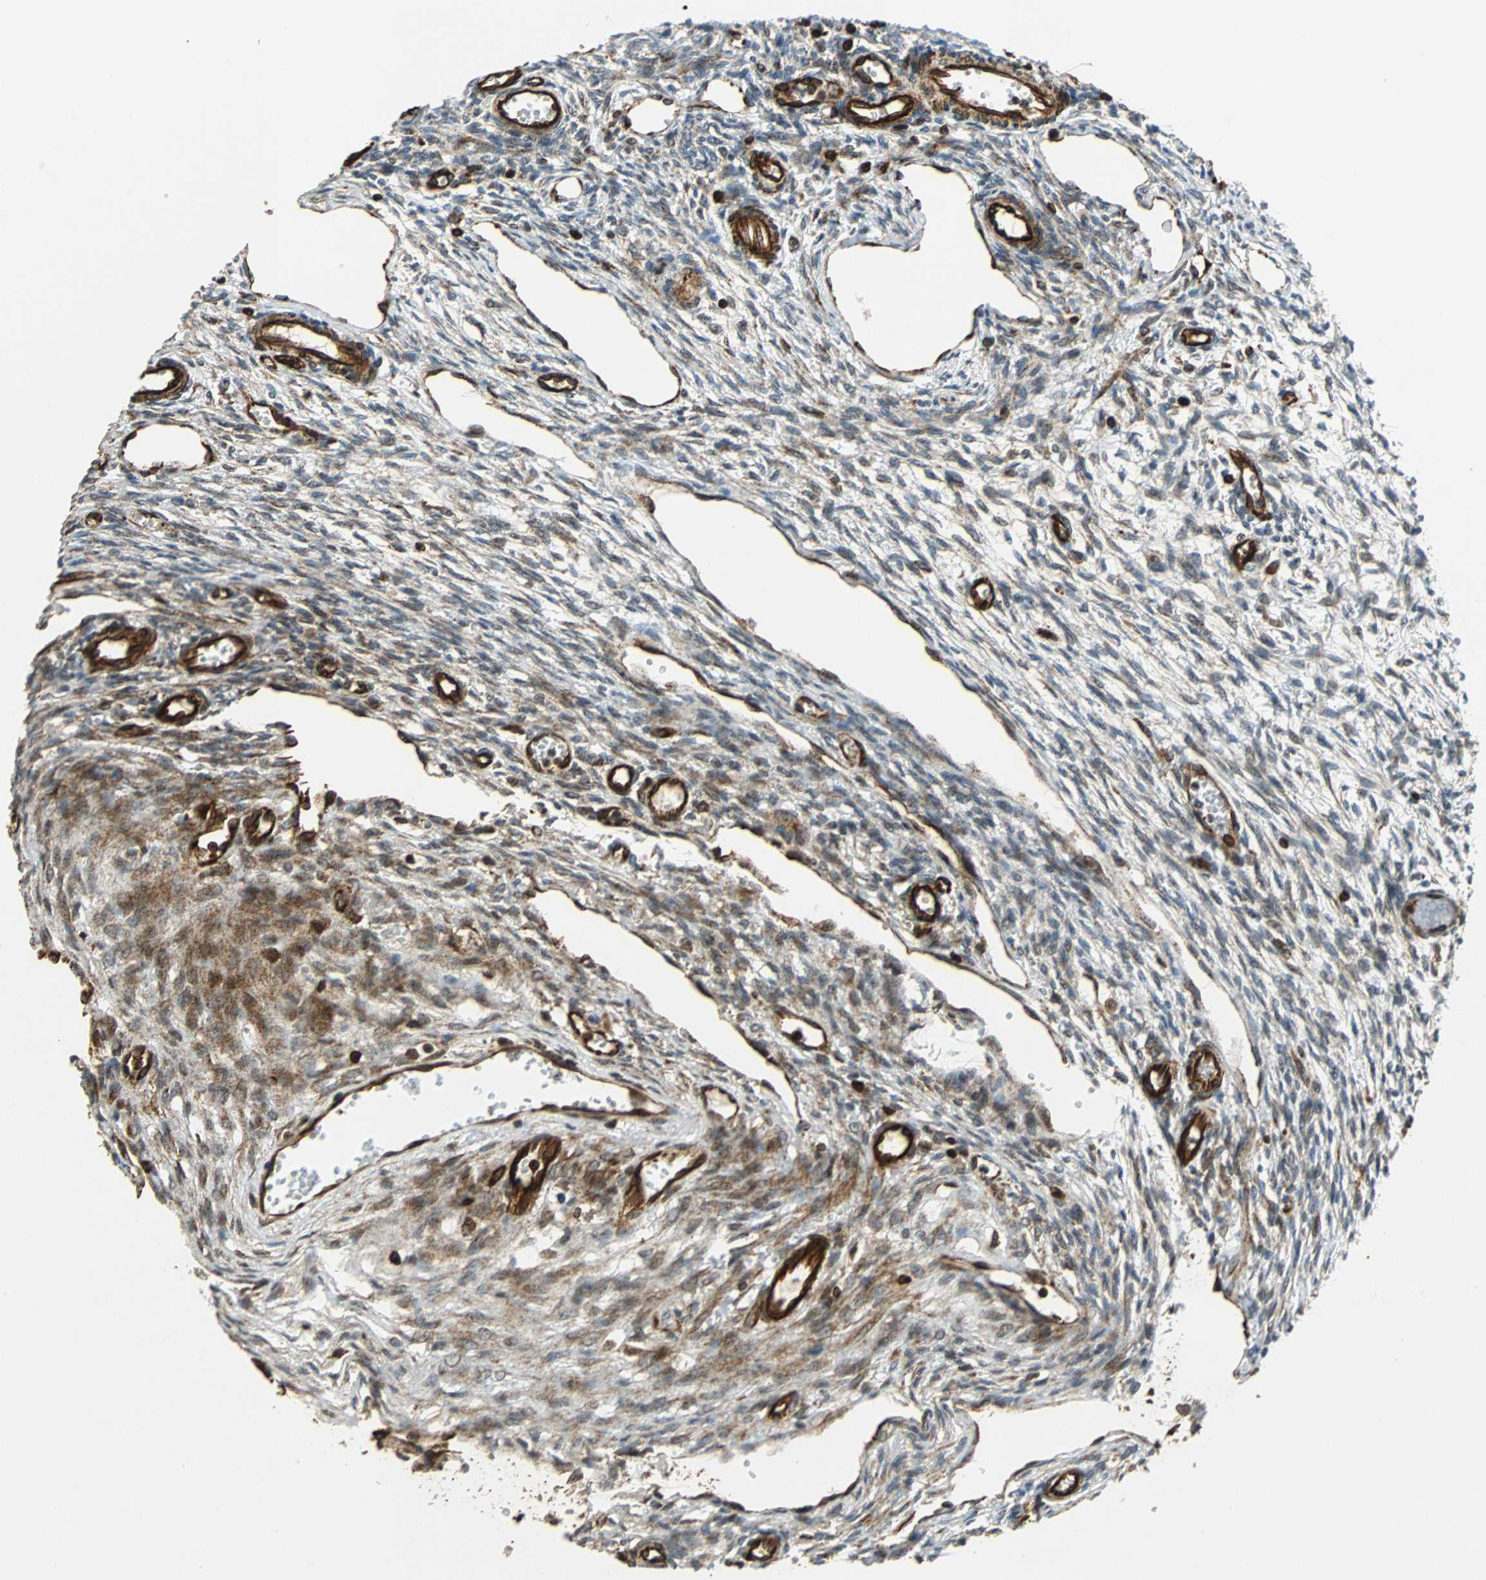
{"staining": {"intensity": "strong", "quantity": ">75%", "location": "cytoplasmic/membranous"}, "tissue": "ovary", "cell_type": "Follicle cells", "image_type": "normal", "snomed": [{"axis": "morphology", "description": "Normal tissue, NOS"}, {"axis": "topography", "description": "Ovary"}], "caption": "The photomicrograph shows staining of unremarkable ovary, revealing strong cytoplasmic/membranous protein positivity (brown color) within follicle cells. The protein is stained brown, and the nuclei are stained in blue (DAB (3,3'-diaminobenzidine) IHC with brightfield microscopy, high magnification).", "gene": "TUBA4A", "patient": {"sex": "female", "age": 33}}